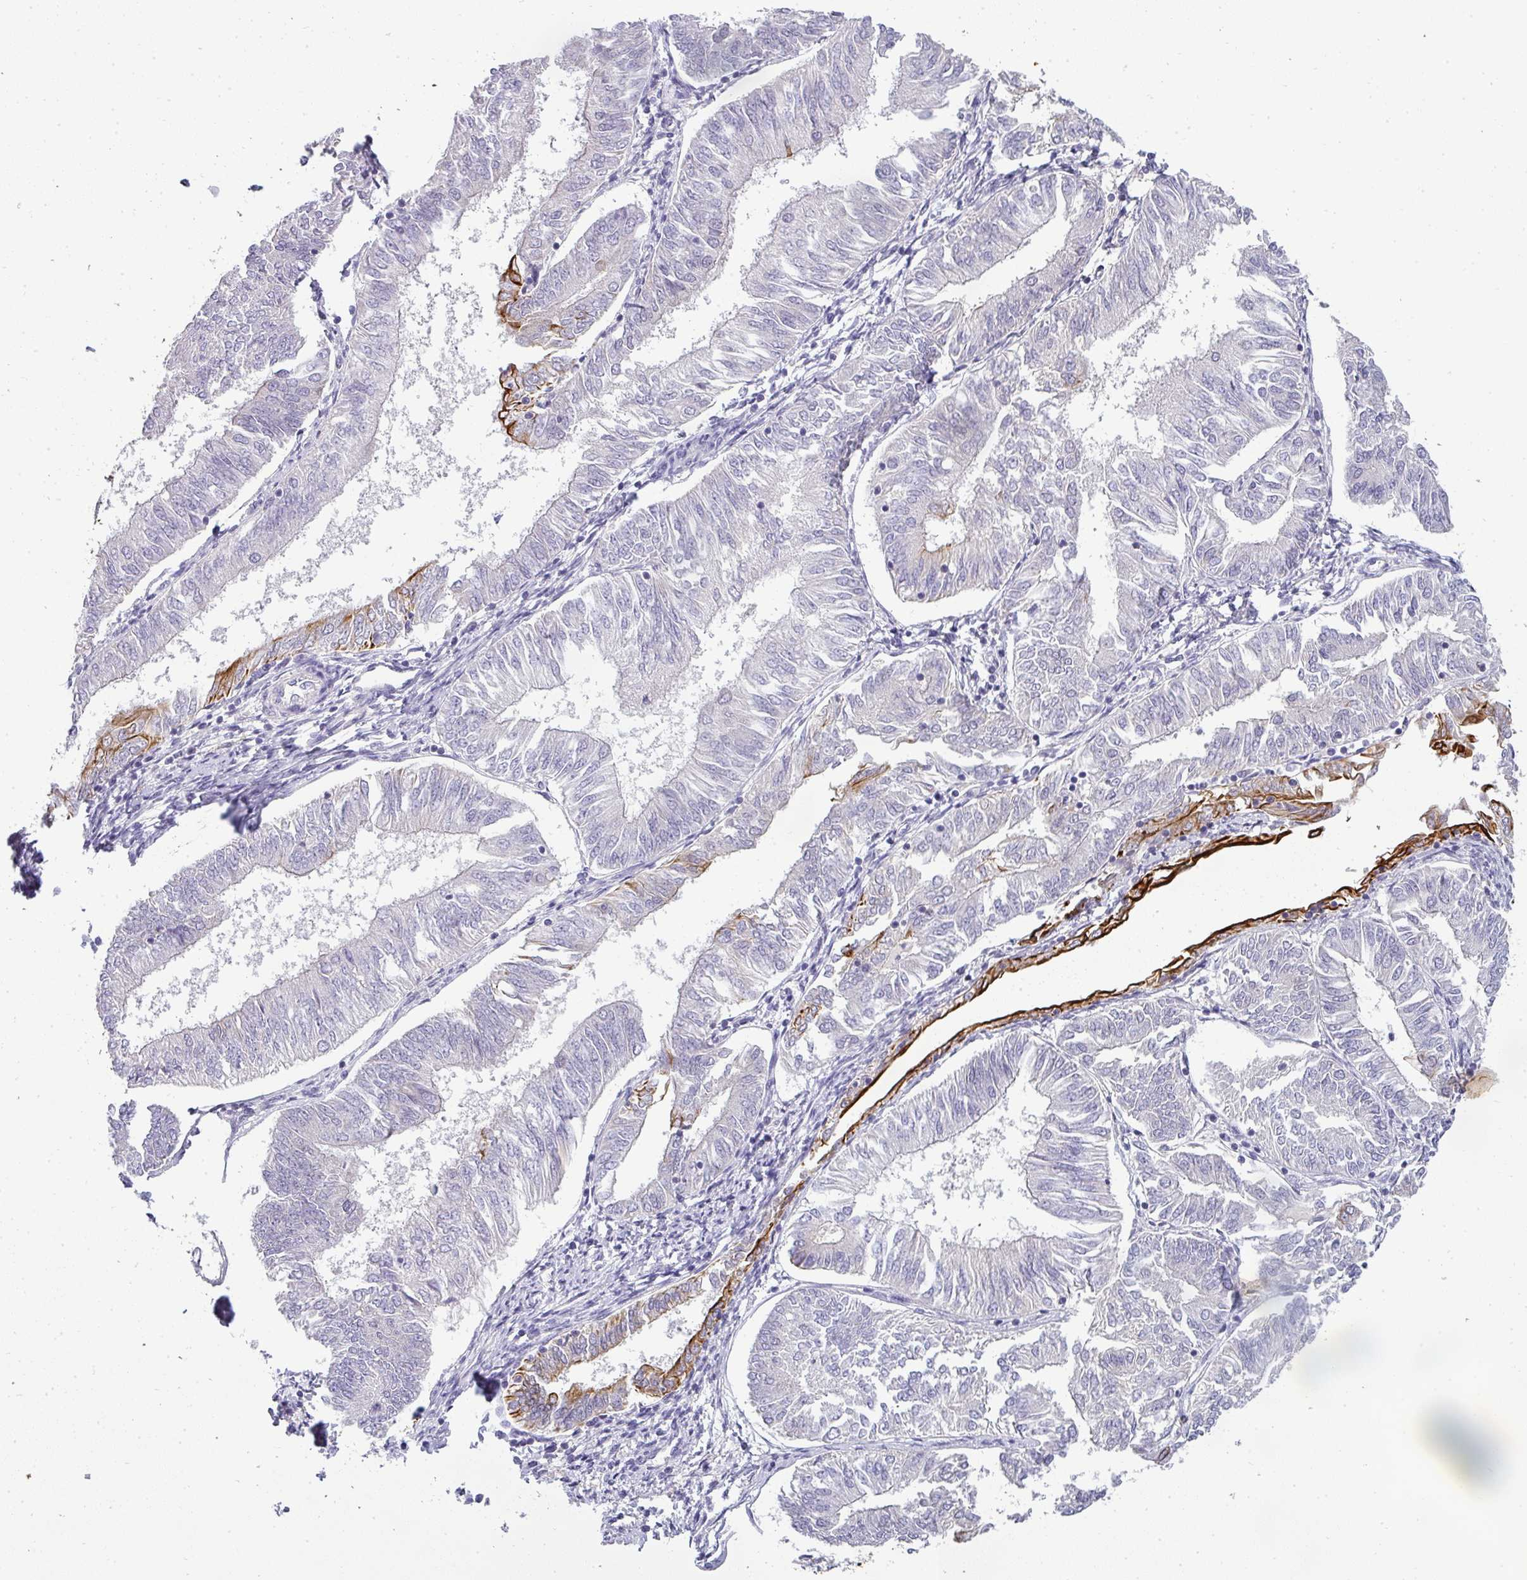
{"staining": {"intensity": "strong", "quantity": "<25%", "location": "cytoplasmic/membranous"}, "tissue": "endometrial cancer", "cell_type": "Tumor cells", "image_type": "cancer", "snomed": [{"axis": "morphology", "description": "Adenocarcinoma, NOS"}, {"axis": "topography", "description": "Endometrium"}], "caption": "About <25% of tumor cells in adenocarcinoma (endometrial) exhibit strong cytoplasmic/membranous protein expression as visualized by brown immunohistochemical staining.", "gene": "ASXL3", "patient": {"sex": "female", "age": 58}}